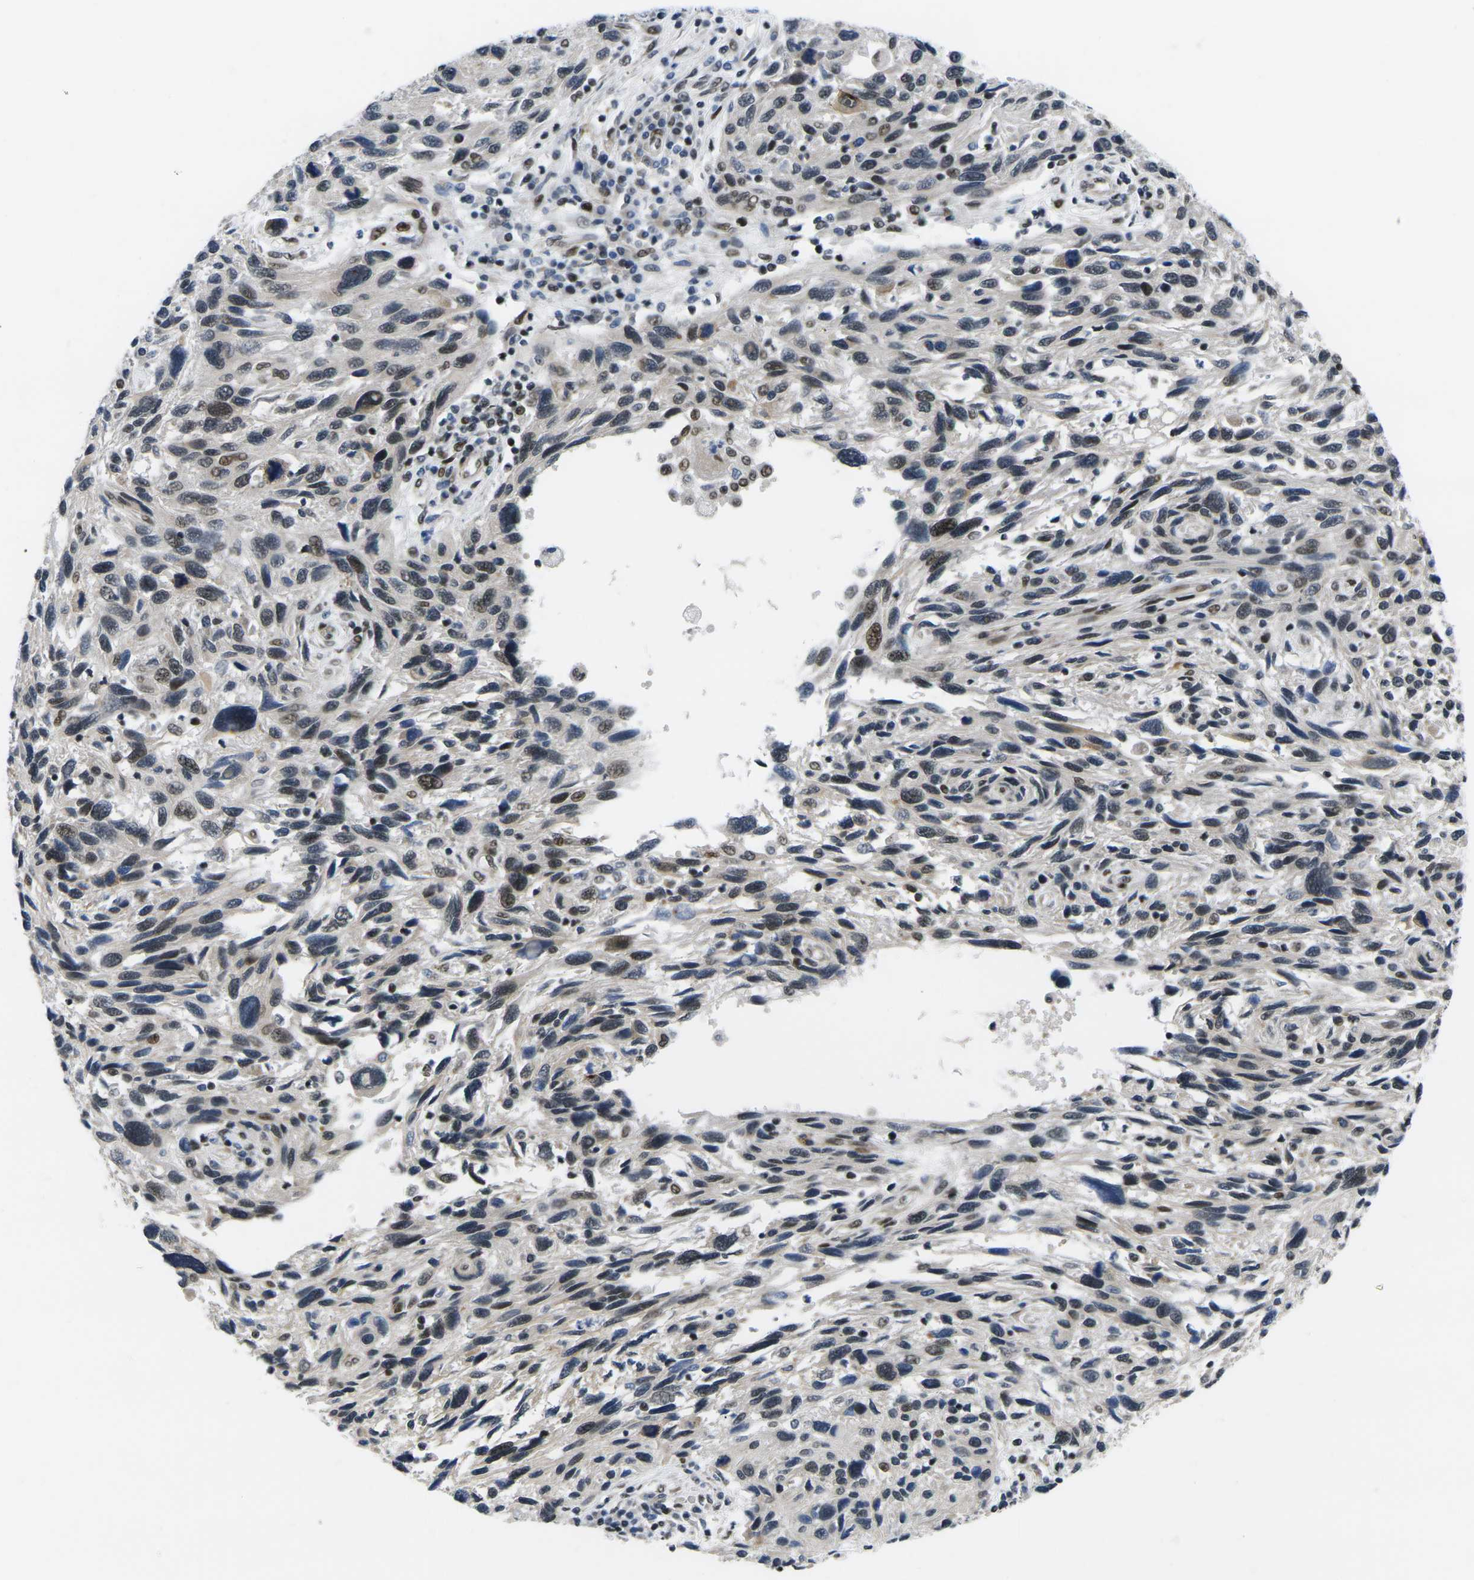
{"staining": {"intensity": "moderate", "quantity": "<25%", "location": "nuclear"}, "tissue": "melanoma", "cell_type": "Tumor cells", "image_type": "cancer", "snomed": [{"axis": "morphology", "description": "Malignant melanoma, NOS"}, {"axis": "topography", "description": "Skin"}], "caption": "IHC image of melanoma stained for a protein (brown), which exhibits low levels of moderate nuclear staining in approximately <25% of tumor cells.", "gene": "RBM7", "patient": {"sex": "male", "age": 53}}